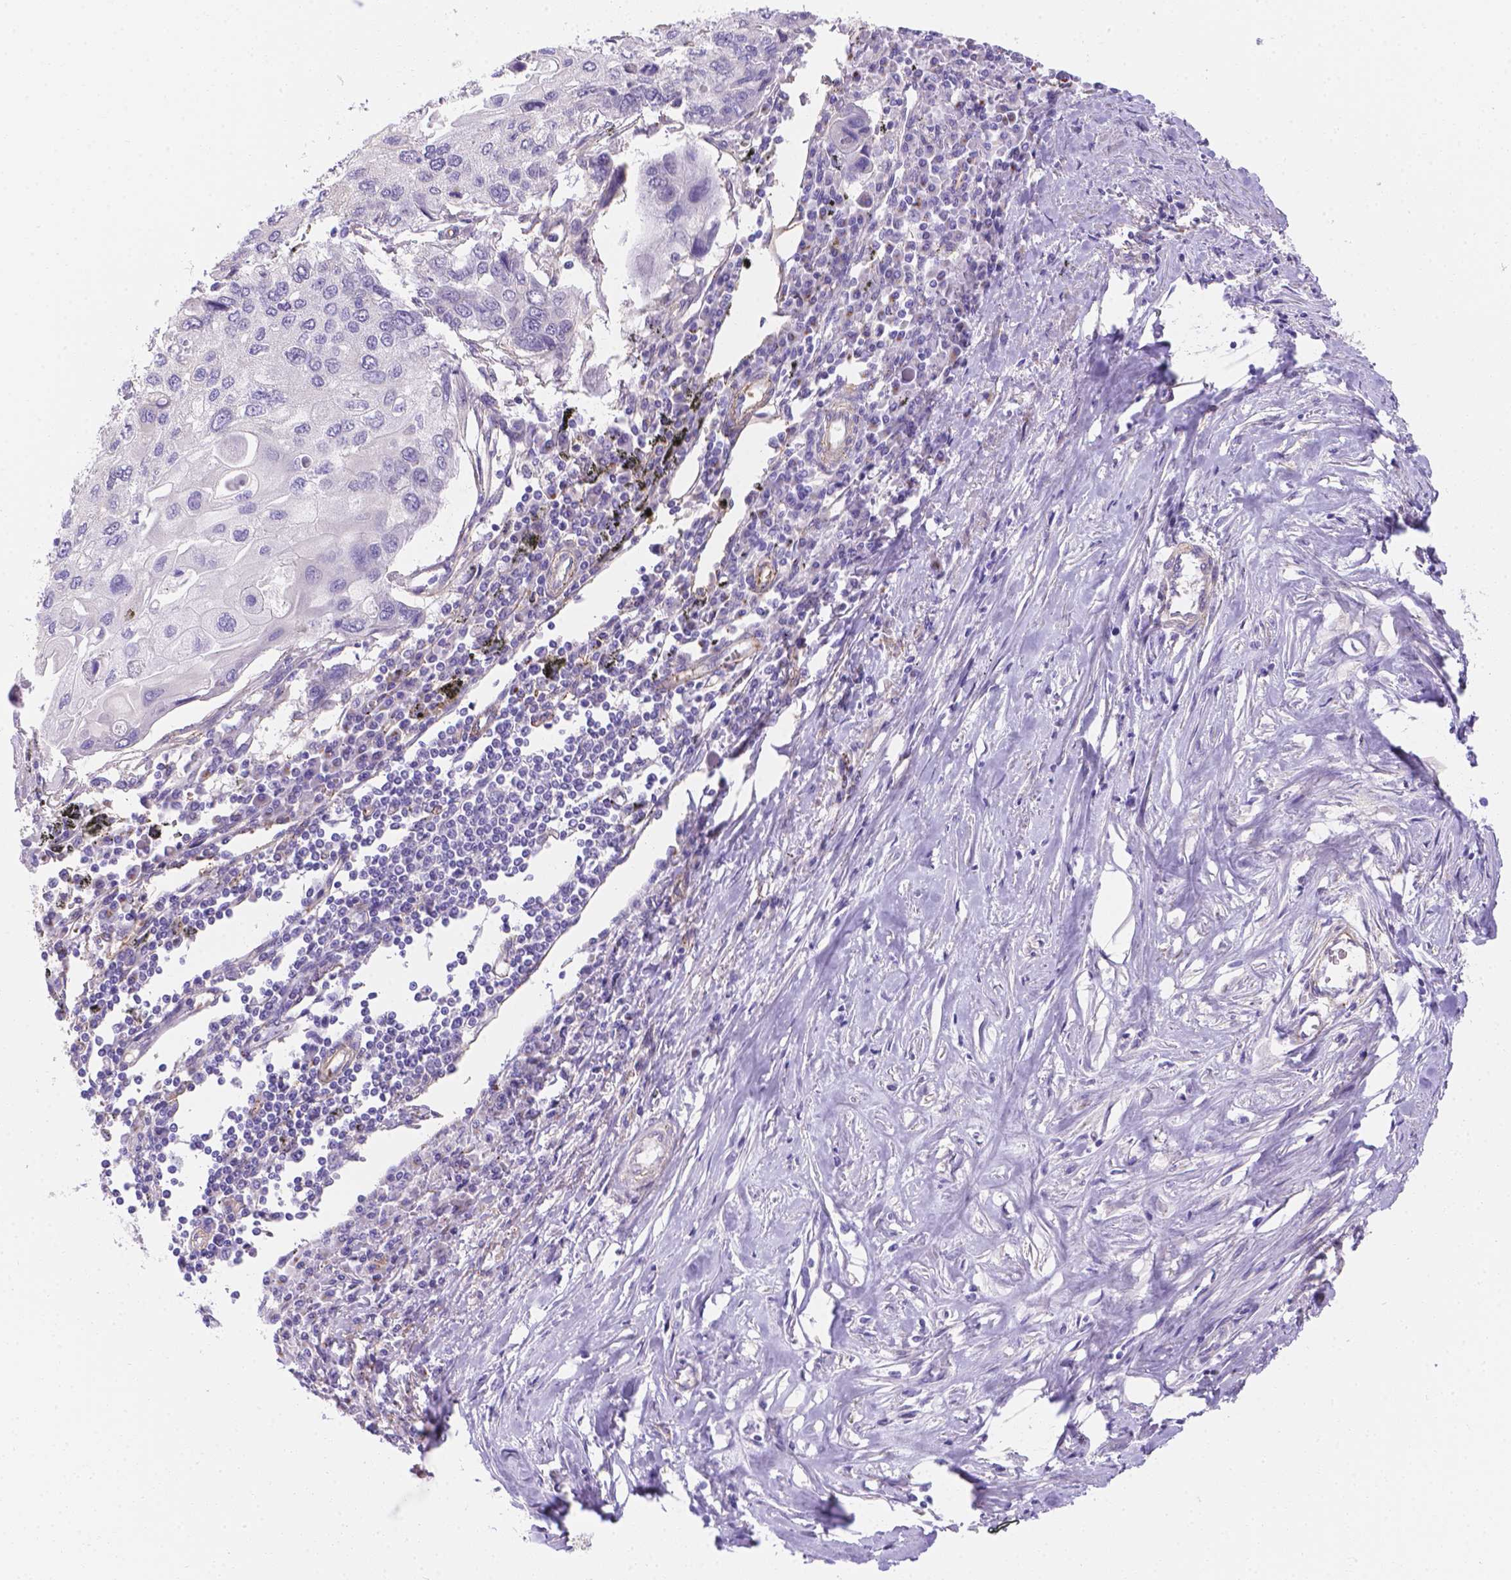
{"staining": {"intensity": "negative", "quantity": "none", "location": "none"}, "tissue": "lung cancer", "cell_type": "Tumor cells", "image_type": "cancer", "snomed": [{"axis": "morphology", "description": "Squamous cell carcinoma, NOS"}, {"axis": "morphology", "description": "Squamous cell carcinoma, metastatic, NOS"}, {"axis": "topography", "description": "Lung"}], "caption": "This is a photomicrograph of immunohistochemistry (IHC) staining of metastatic squamous cell carcinoma (lung), which shows no expression in tumor cells. The staining is performed using DAB (3,3'-diaminobenzidine) brown chromogen with nuclei counter-stained in using hematoxylin.", "gene": "SLC40A1", "patient": {"sex": "male", "age": 63}}